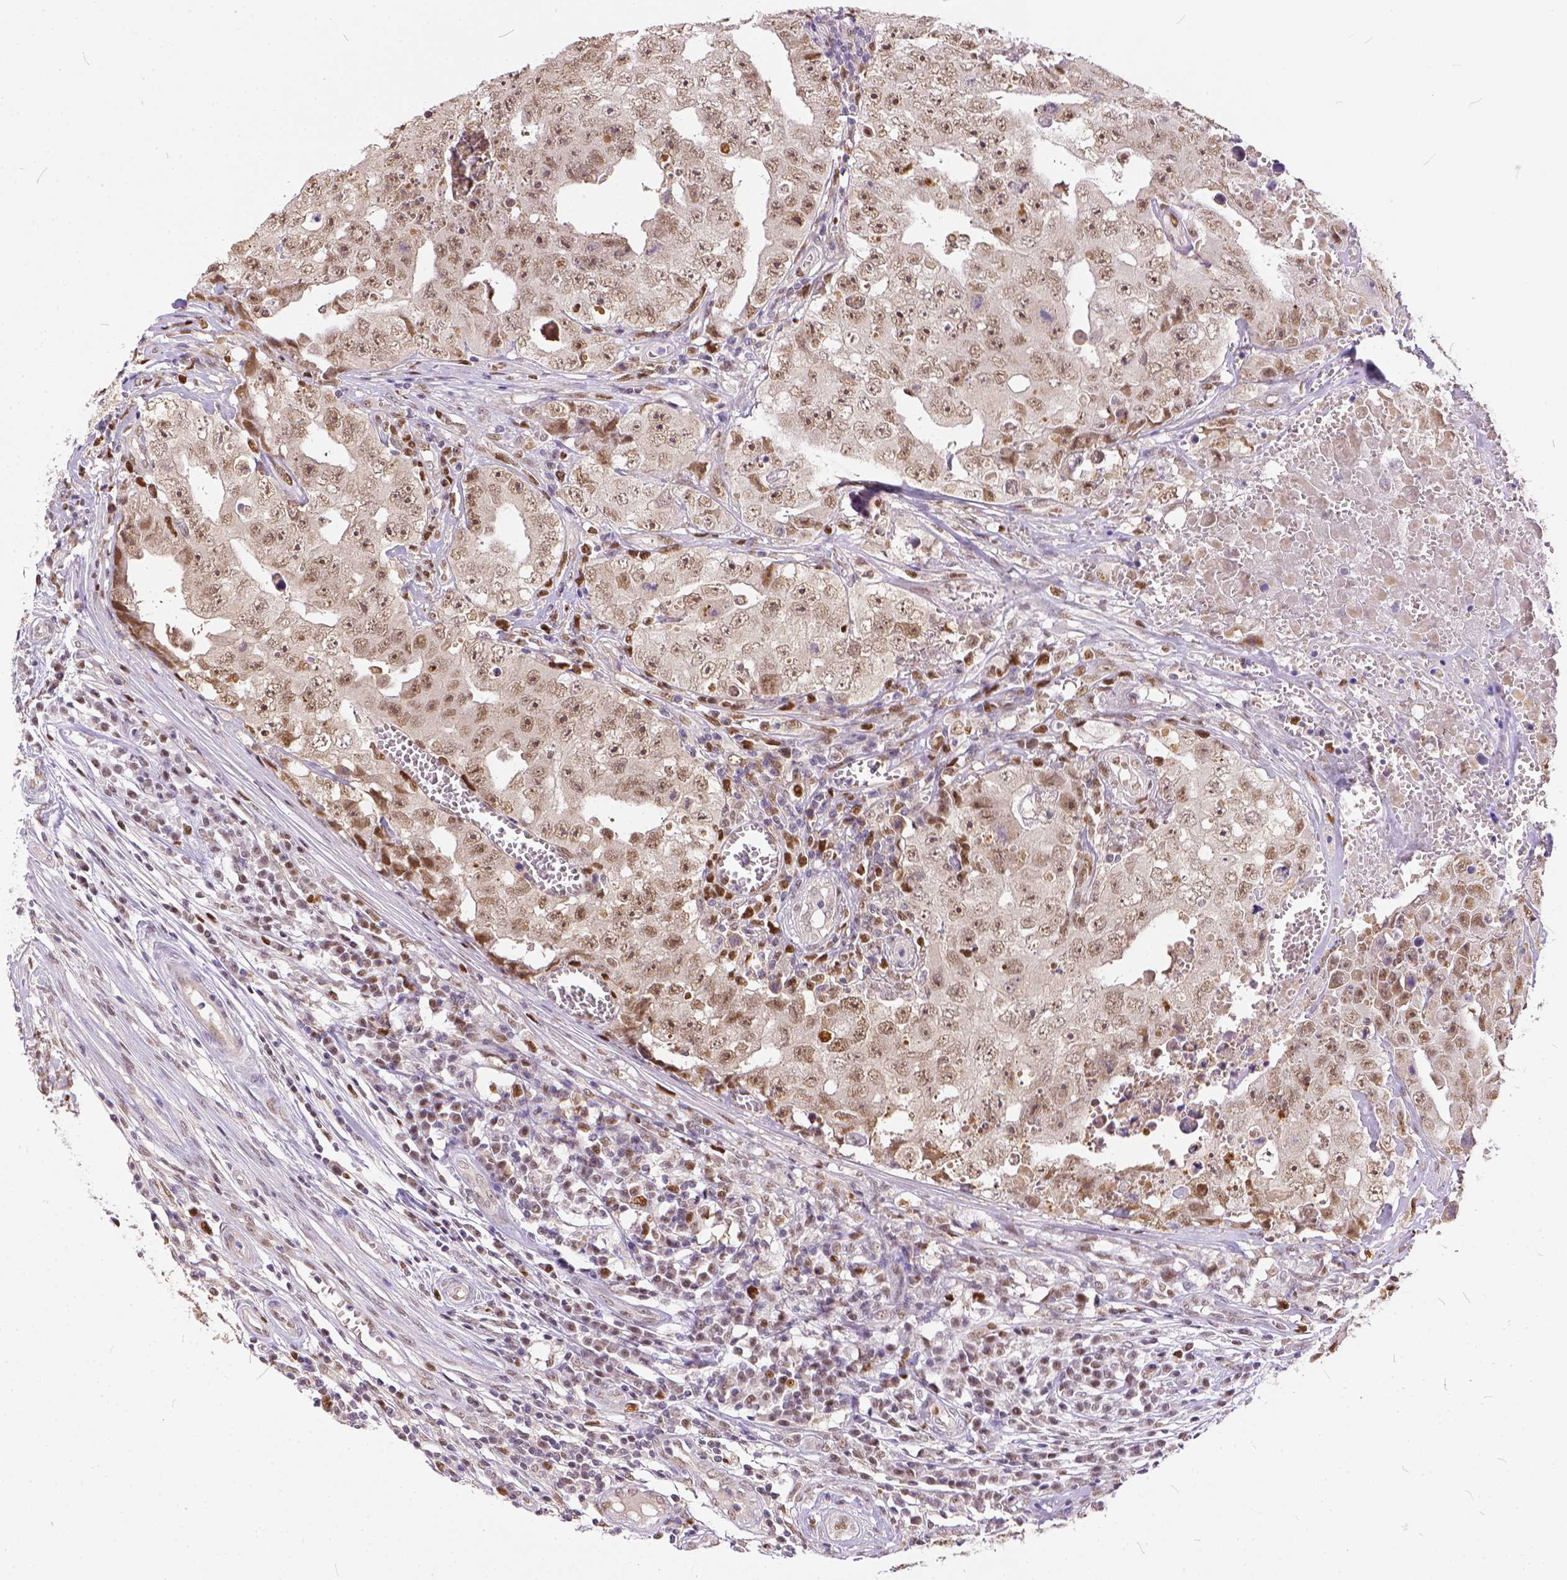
{"staining": {"intensity": "weak", "quantity": ">75%", "location": "nuclear"}, "tissue": "testis cancer", "cell_type": "Tumor cells", "image_type": "cancer", "snomed": [{"axis": "morphology", "description": "Carcinoma, Embryonal, NOS"}, {"axis": "topography", "description": "Testis"}], "caption": "Immunohistochemistry histopathology image of neoplastic tissue: human testis cancer stained using IHC displays low levels of weak protein expression localized specifically in the nuclear of tumor cells, appearing as a nuclear brown color.", "gene": "ERCC1", "patient": {"sex": "male", "age": 36}}